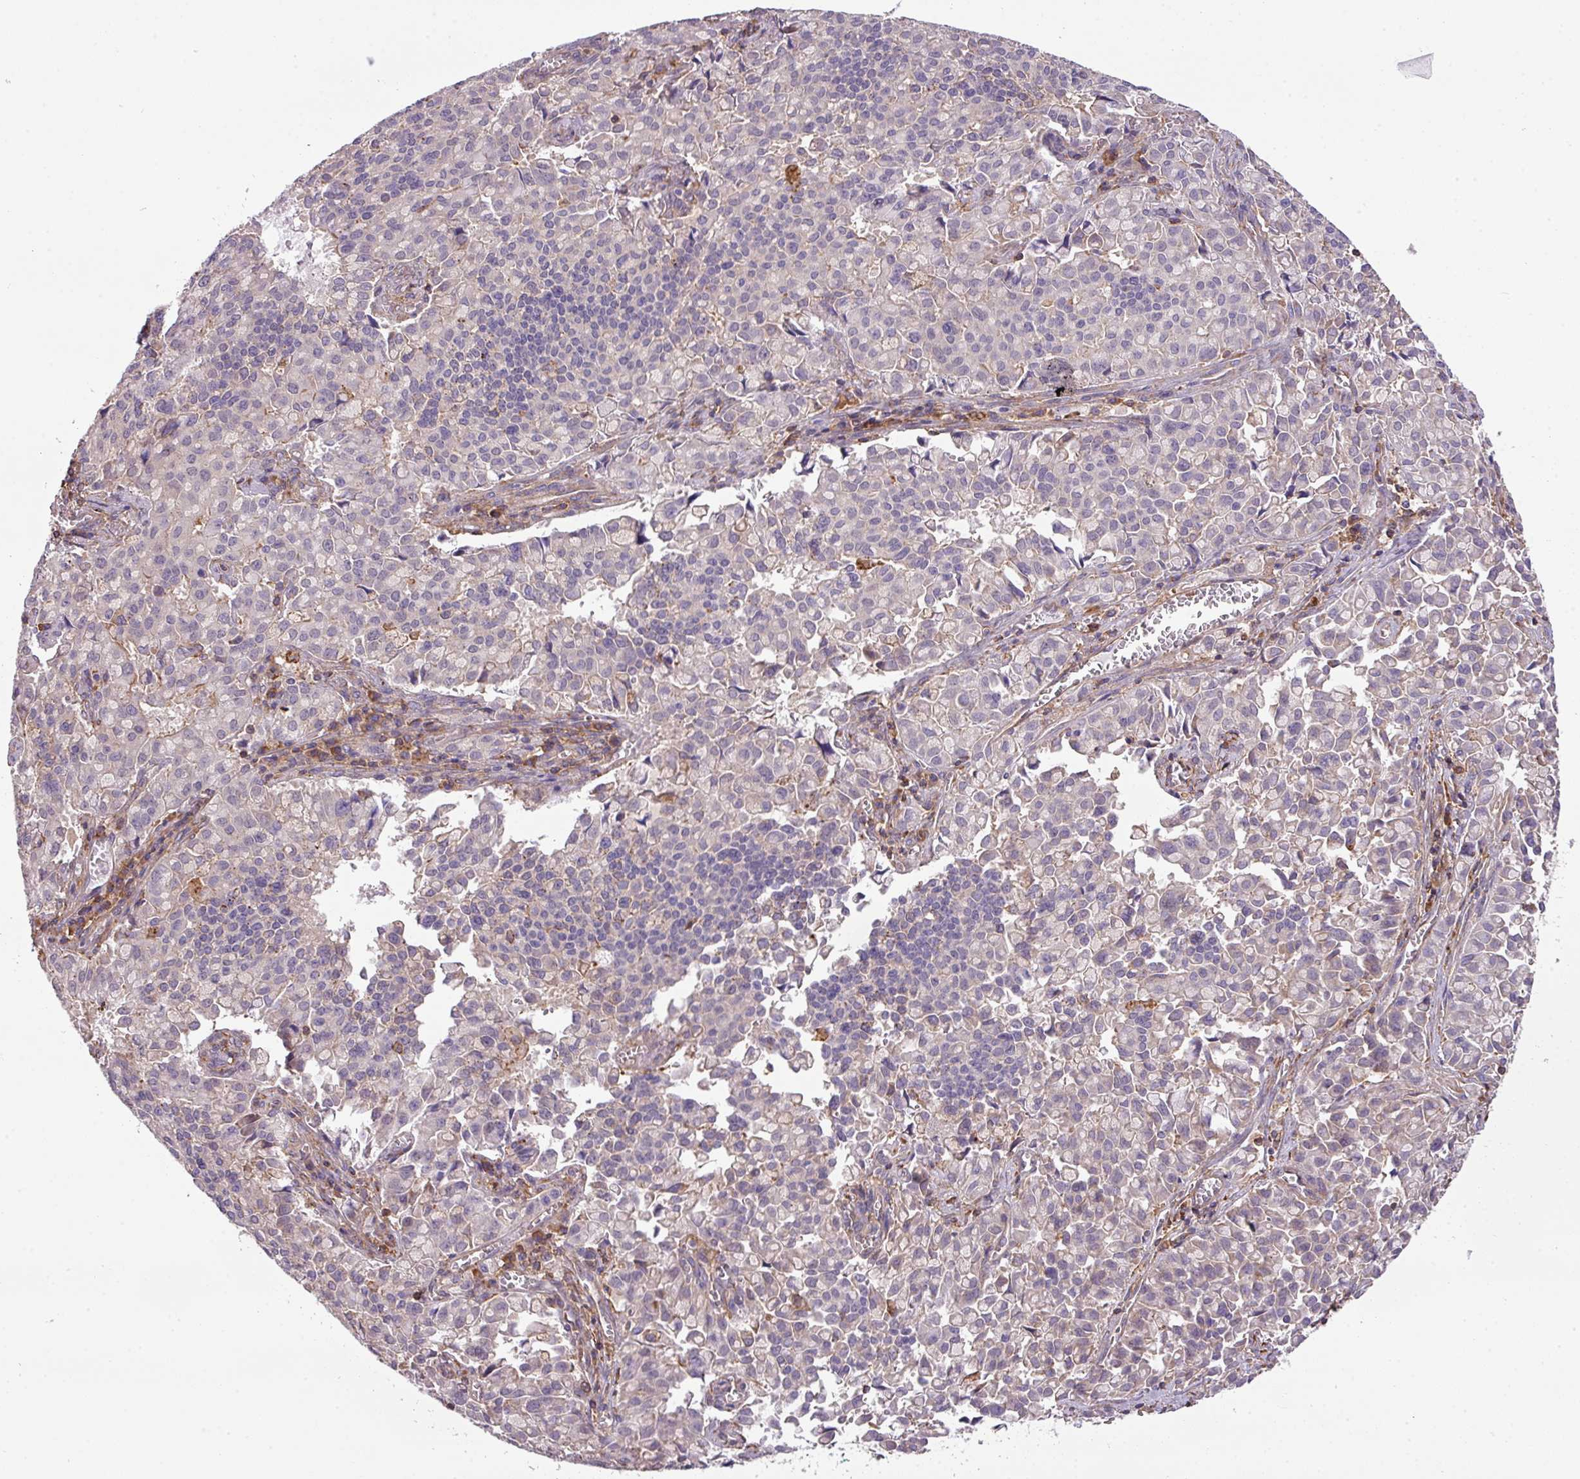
{"staining": {"intensity": "negative", "quantity": "none", "location": "none"}, "tissue": "pancreatic cancer", "cell_type": "Tumor cells", "image_type": "cancer", "snomed": [{"axis": "morphology", "description": "Adenocarcinoma, NOS"}, {"axis": "topography", "description": "Pancreas"}], "caption": "An image of human pancreatic cancer is negative for staining in tumor cells.", "gene": "LRRC41", "patient": {"sex": "male", "age": 65}}